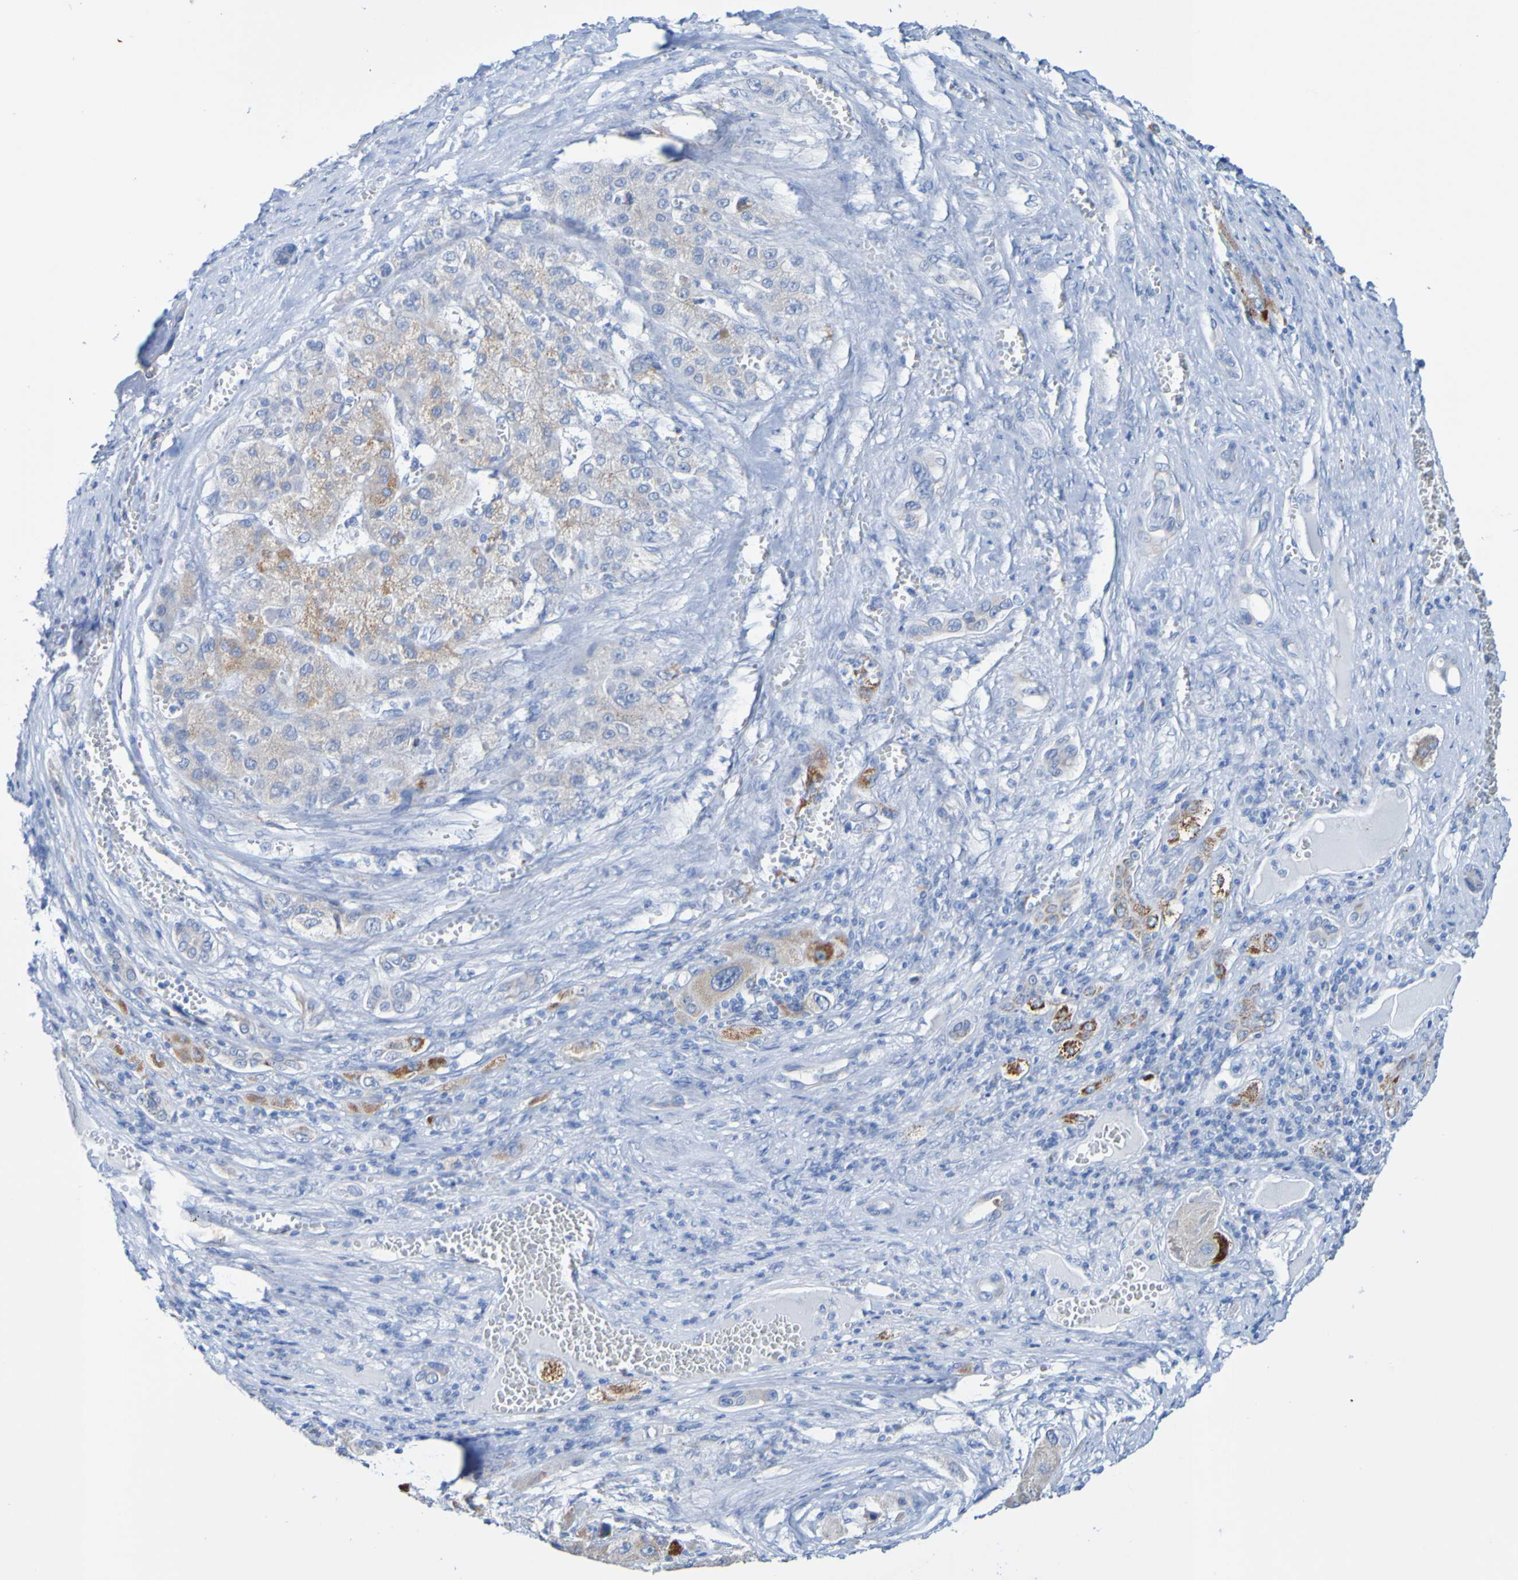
{"staining": {"intensity": "moderate", "quantity": "25%-75%", "location": "cytoplasmic/membranous"}, "tissue": "liver cancer", "cell_type": "Tumor cells", "image_type": "cancer", "snomed": [{"axis": "morphology", "description": "Carcinoma, Hepatocellular, NOS"}, {"axis": "topography", "description": "Liver"}], "caption": "A micrograph of human hepatocellular carcinoma (liver) stained for a protein exhibits moderate cytoplasmic/membranous brown staining in tumor cells. The staining was performed using DAB (3,3'-diaminobenzidine) to visualize the protein expression in brown, while the nuclei were stained in blue with hematoxylin (Magnification: 20x).", "gene": "ACMSD", "patient": {"sex": "female", "age": 73}}